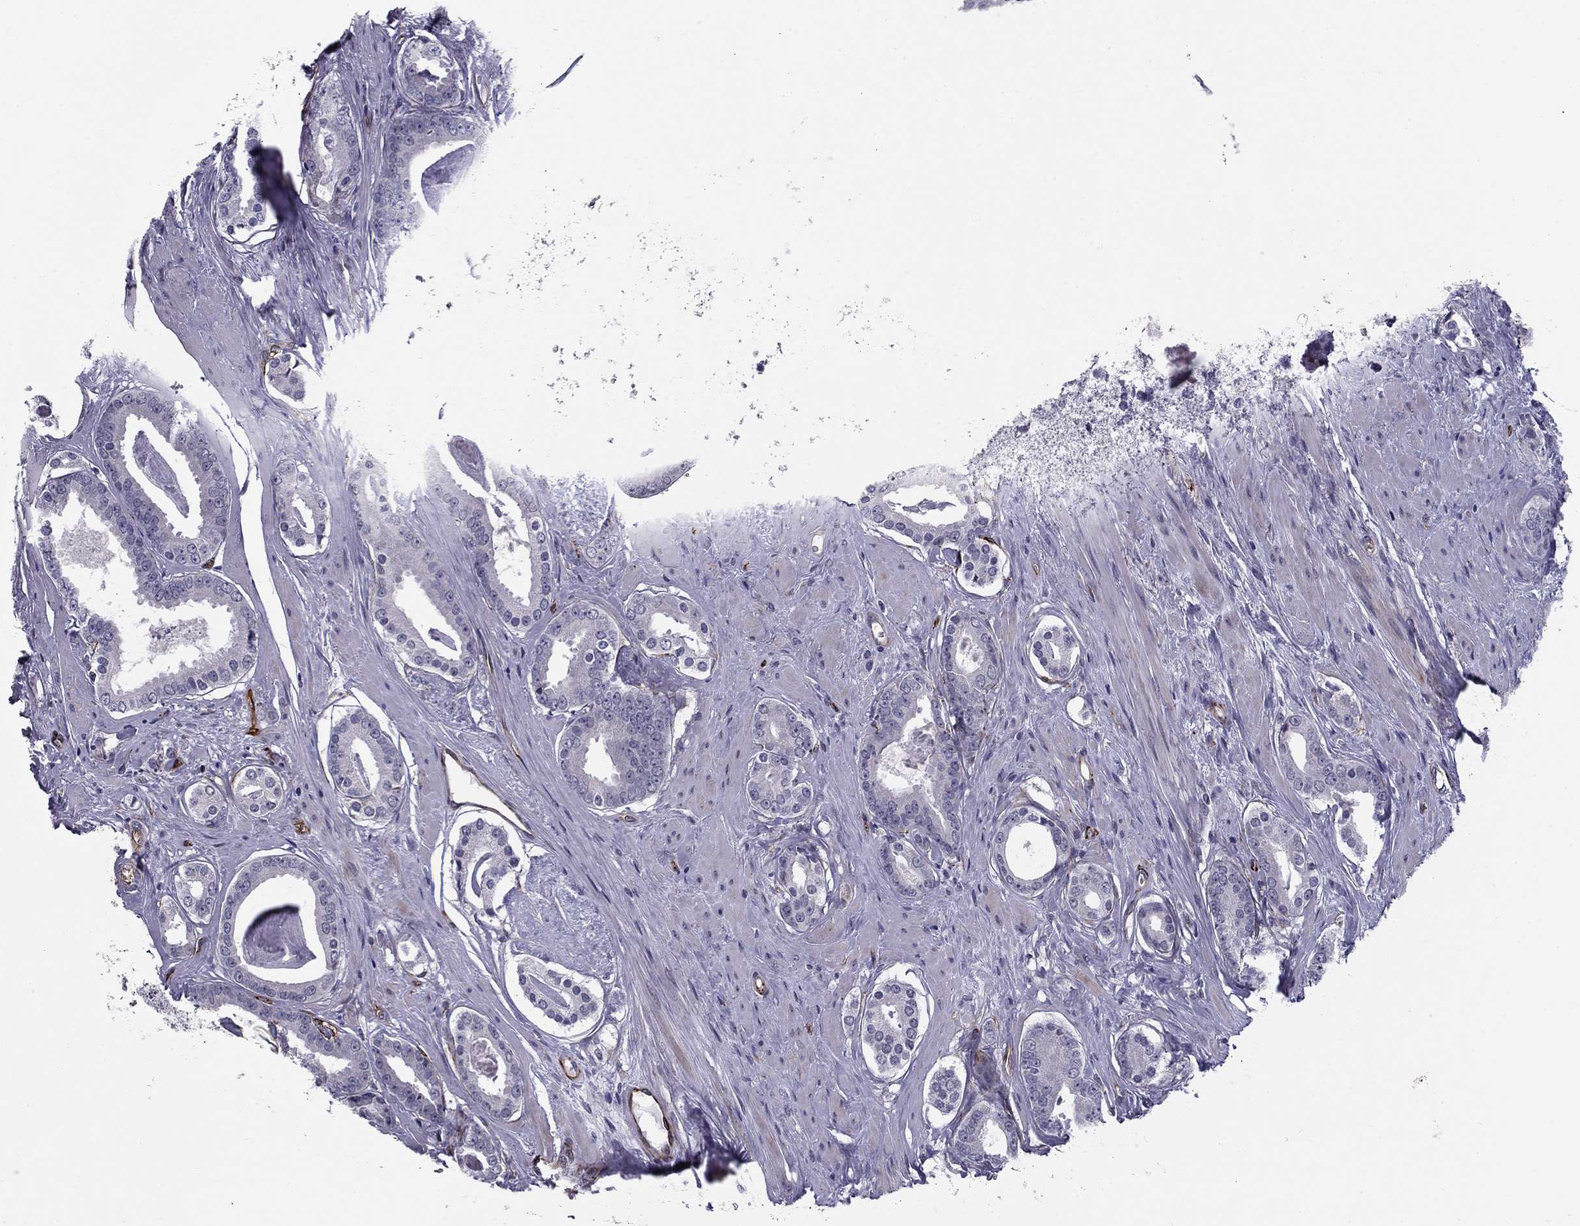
{"staining": {"intensity": "negative", "quantity": "none", "location": "none"}, "tissue": "prostate cancer", "cell_type": "Tumor cells", "image_type": "cancer", "snomed": [{"axis": "morphology", "description": "Adenocarcinoma, NOS"}, {"axis": "topography", "description": "Prostate"}], "caption": "High power microscopy micrograph of an immunohistochemistry histopathology image of prostate cancer, revealing no significant staining in tumor cells.", "gene": "ANKS4B", "patient": {"sex": "male", "age": 61}}